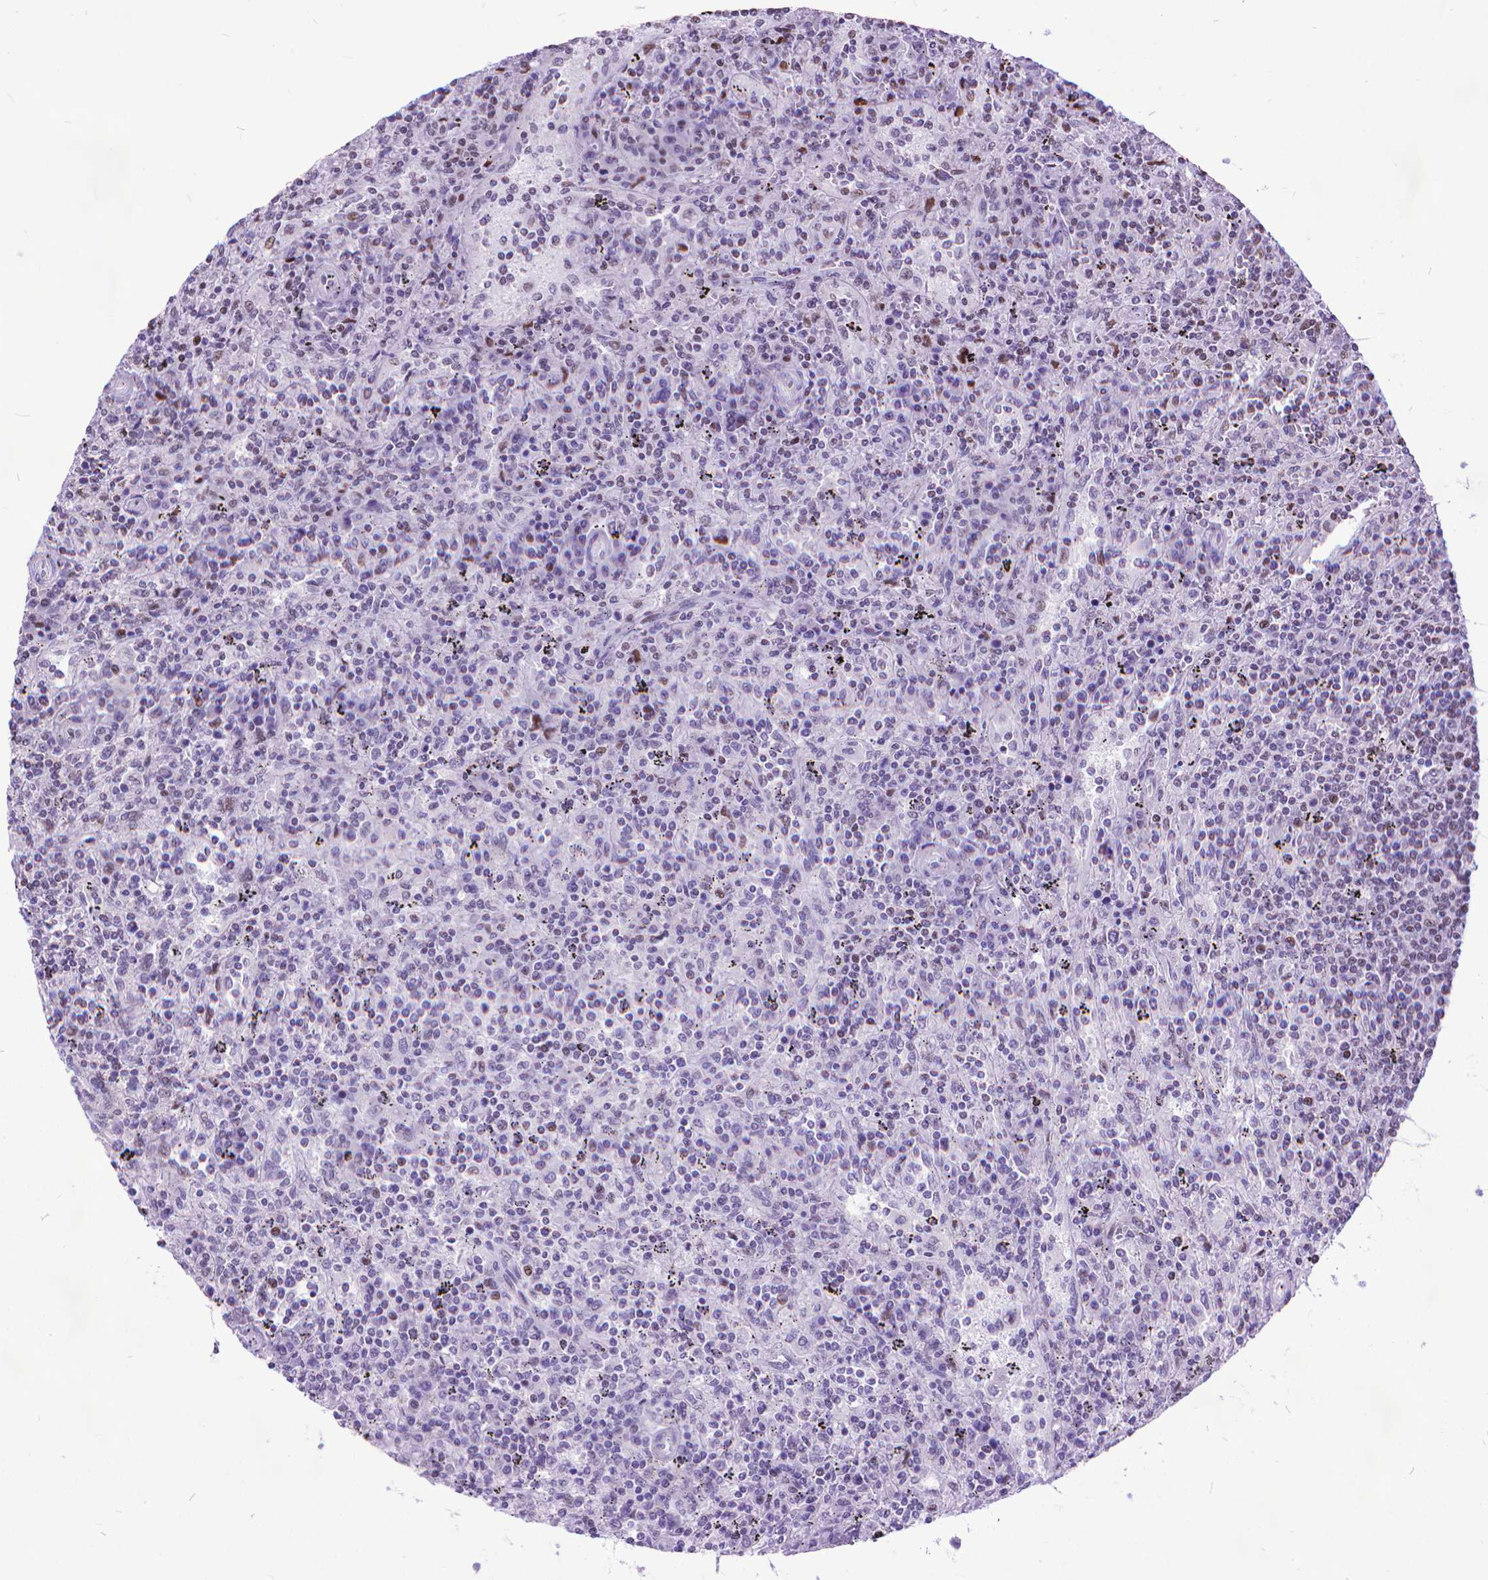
{"staining": {"intensity": "moderate", "quantity": "<25%", "location": "nuclear"}, "tissue": "lymphoma", "cell_type": "Tumor cells", "image_type": "cancer", "snomed": [{"axis": "morphology", "description": "Malignant lymphoma, non-Hodgkin's type, Low grade"}, {"axis": "topography", "description": "Spleen"}], "caption": "A photomicrograph of lymphoma stained for a protein displays moderate nuclear brown staining in tumor cells.", "gene": "POLE4", "patient": {"sex": "male", "age": 62}}